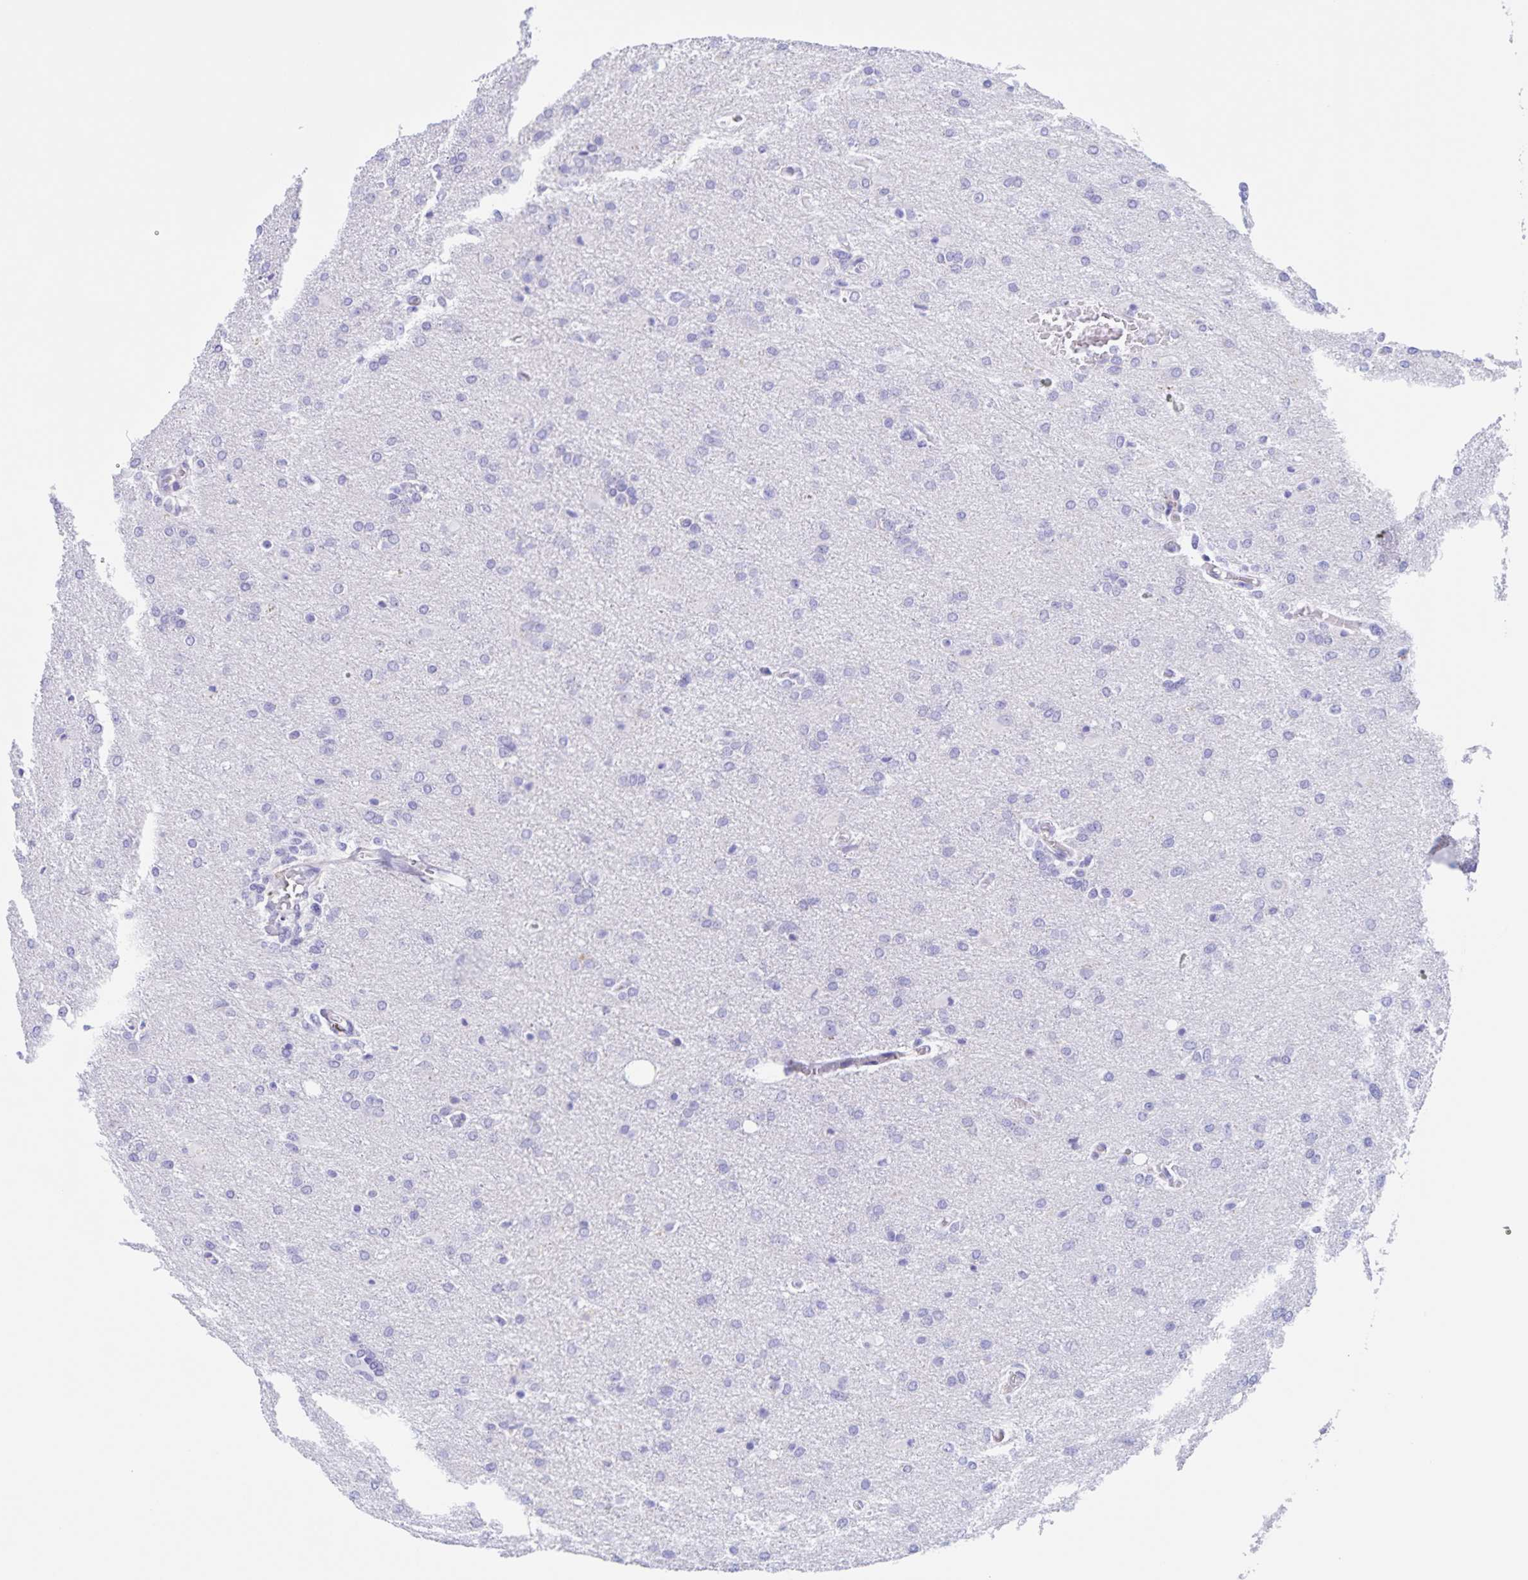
{"staining": {"intensity": "negative", "quantity": "none", "location": "none"}, "tissue": "glioma", "cell_type": "Tumor cells", "image_type": "cancer", "snomed": [{"axis": "morphology", "description": "Glioma, malignant, High grade"}, {"axis": "topography", "description": "Brain"}], "caption": "IHC image of neoplastic tissue: glioma stained with DAB (3,3'-diaminobenzidine) exhibits no significant protein staining in tumor cells.", "gene": "TGIF2LX", "patient": {"sex": "male", "age": 68}}